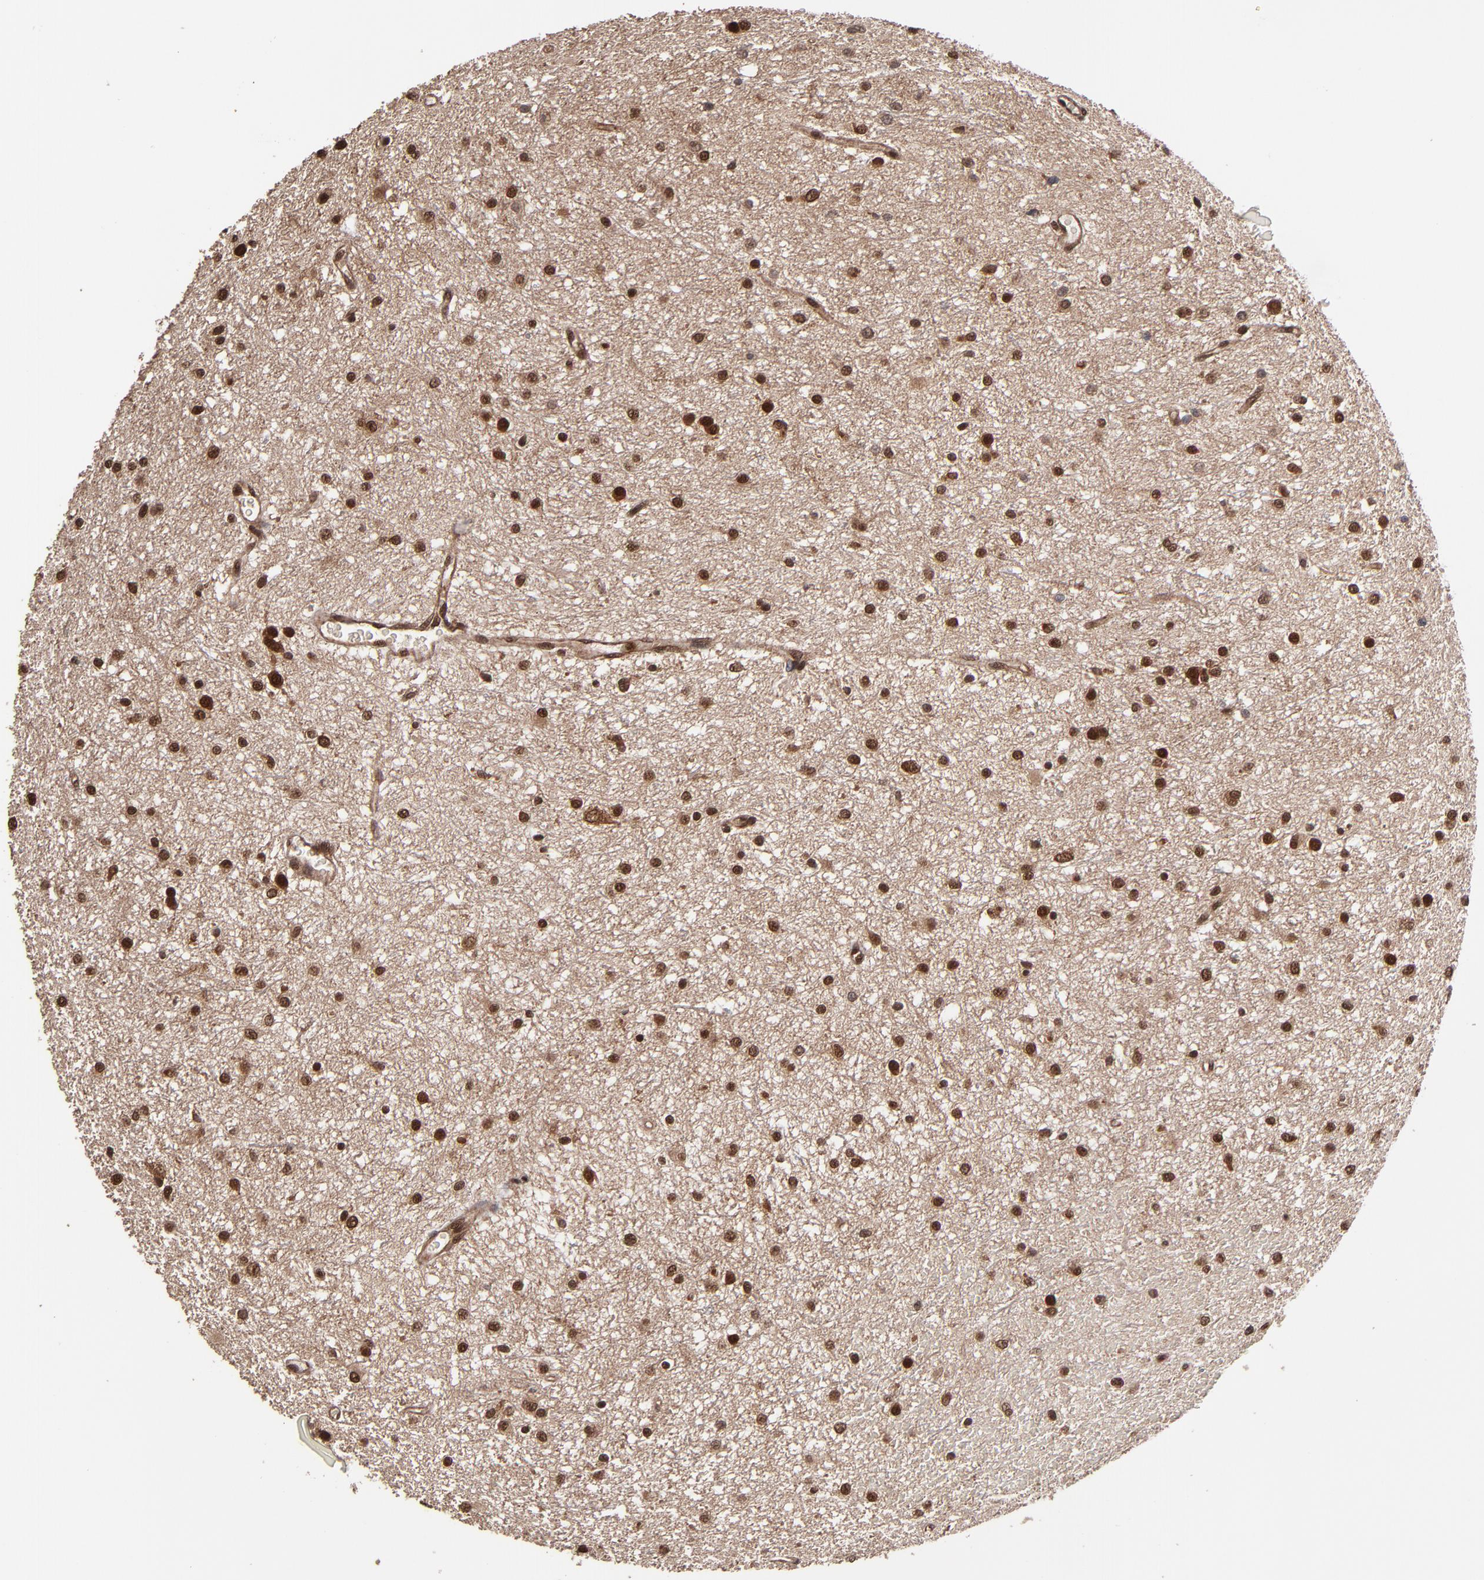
{"staining": {"intensity": "moderate", "quantity": ">75%", "location": "cytoplasmic/membranous,nuclear"}, "tissue": "glioma", "cell_type": "Tumor cells", "image_type": "cancer", "snomed": [{"axis": "morphology", "description": "Glioma, malignant, Low grade"}, {"axis": "topography", "description": "Brain"}], "caption": "An immunohistochemistry (IHC) photomicrograph of tumor tissue is shown. Protein staining in brown highlights moderate cytoplasmic/membranous and nuclear positivity in low-grade glioma (malignant) within tumor cells.", "gene": "CUL5", "patient": {"sex": "female", "age": 36}}